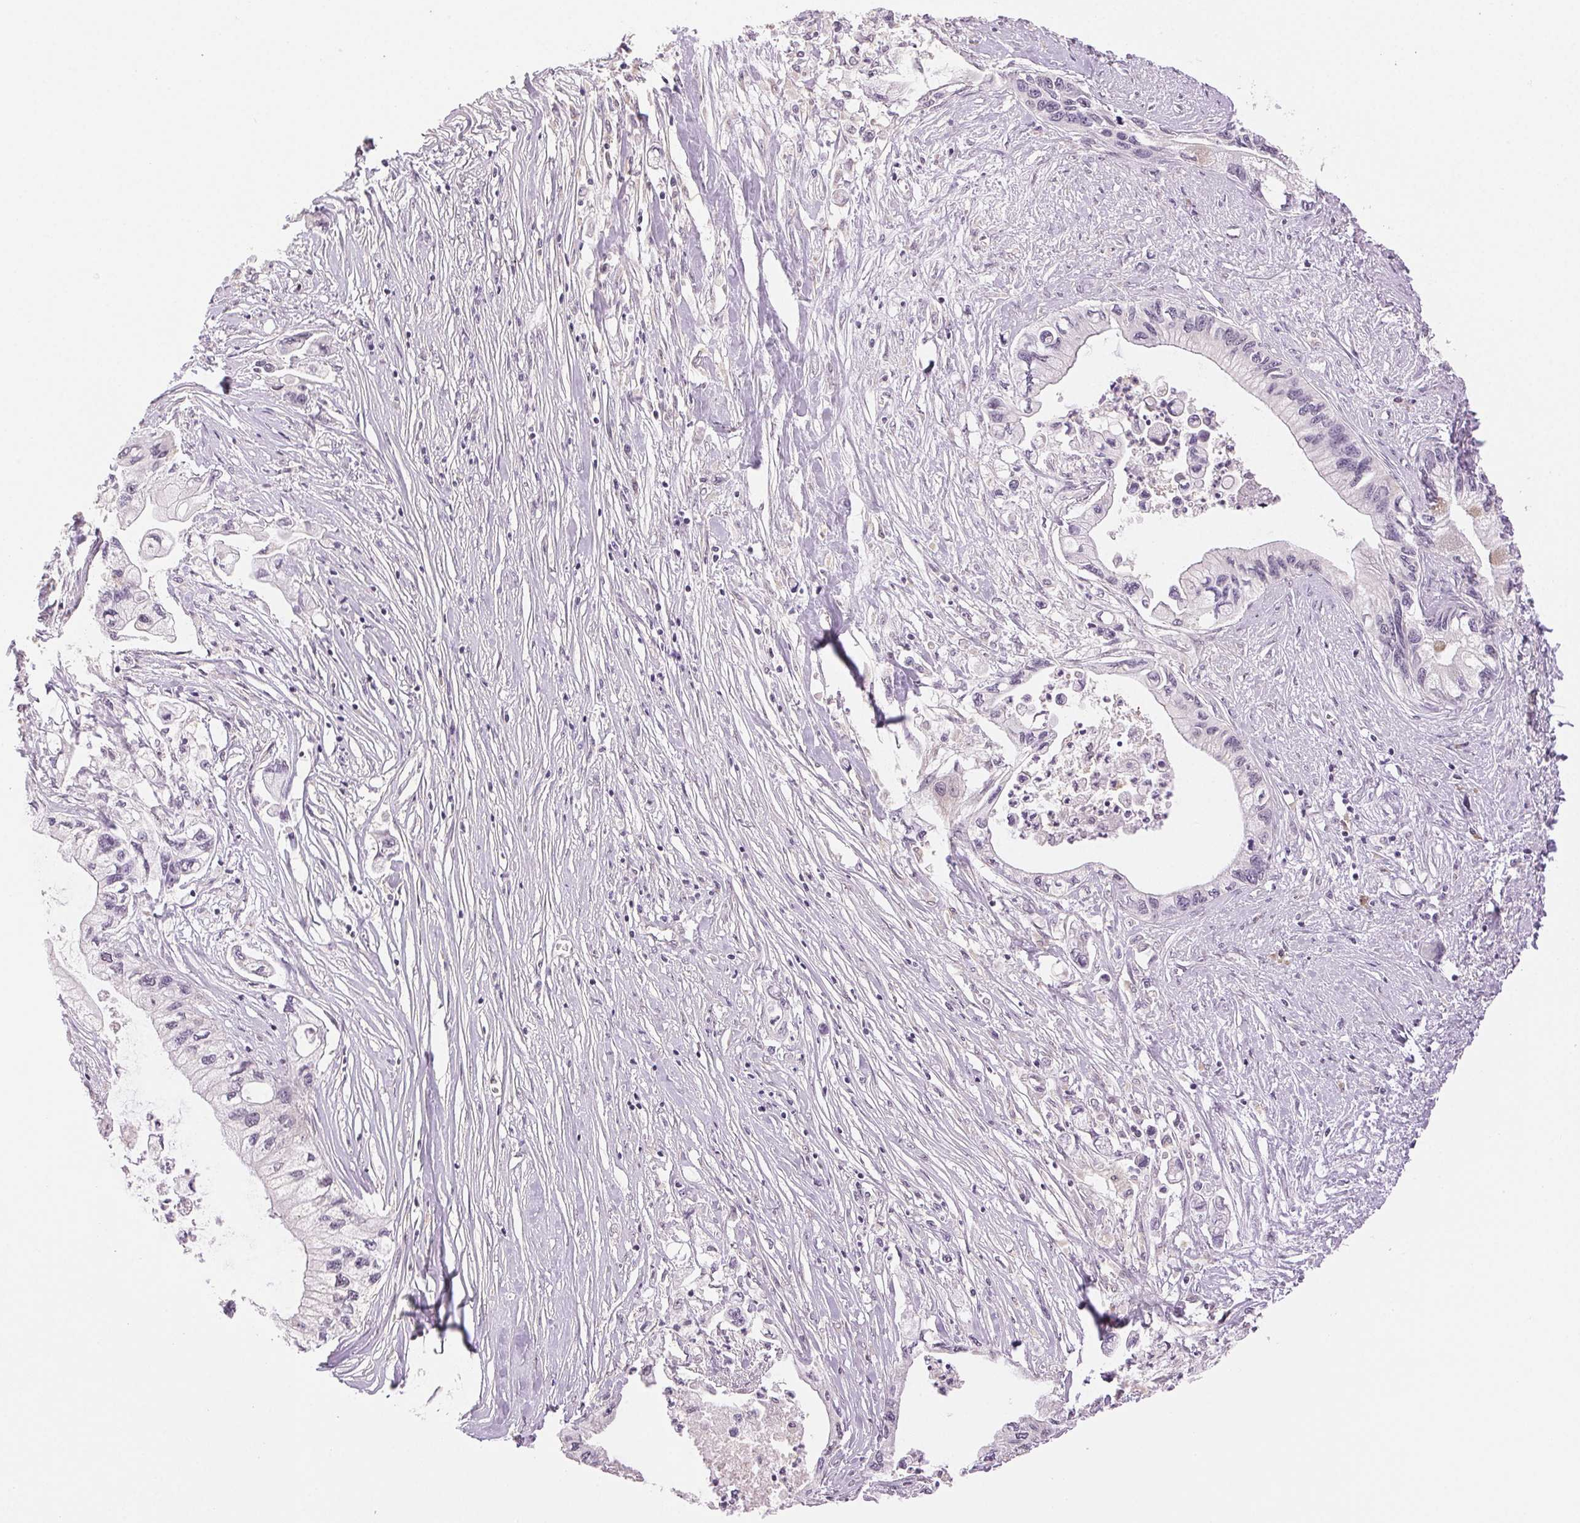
{"staining": {"intensity": "negative", "quantity": "none", "location": "none"}, "tissue": "pancreatic cancer", "cell_type": "Tumor cells", "image_type": "cancer", "snomed": [{"axis": "morphology", "description": "Adenocarcinoma, NOS"}, {"axis": "topography", "description": "Pancreas"}], "caption": "Immunohistochemistry image of human pancreatic cancer stained for a protein (brown), which reveals no staining in tumor cells.", "gene": "PLCB1", "patient": {"sex": "male", "age": 61}}